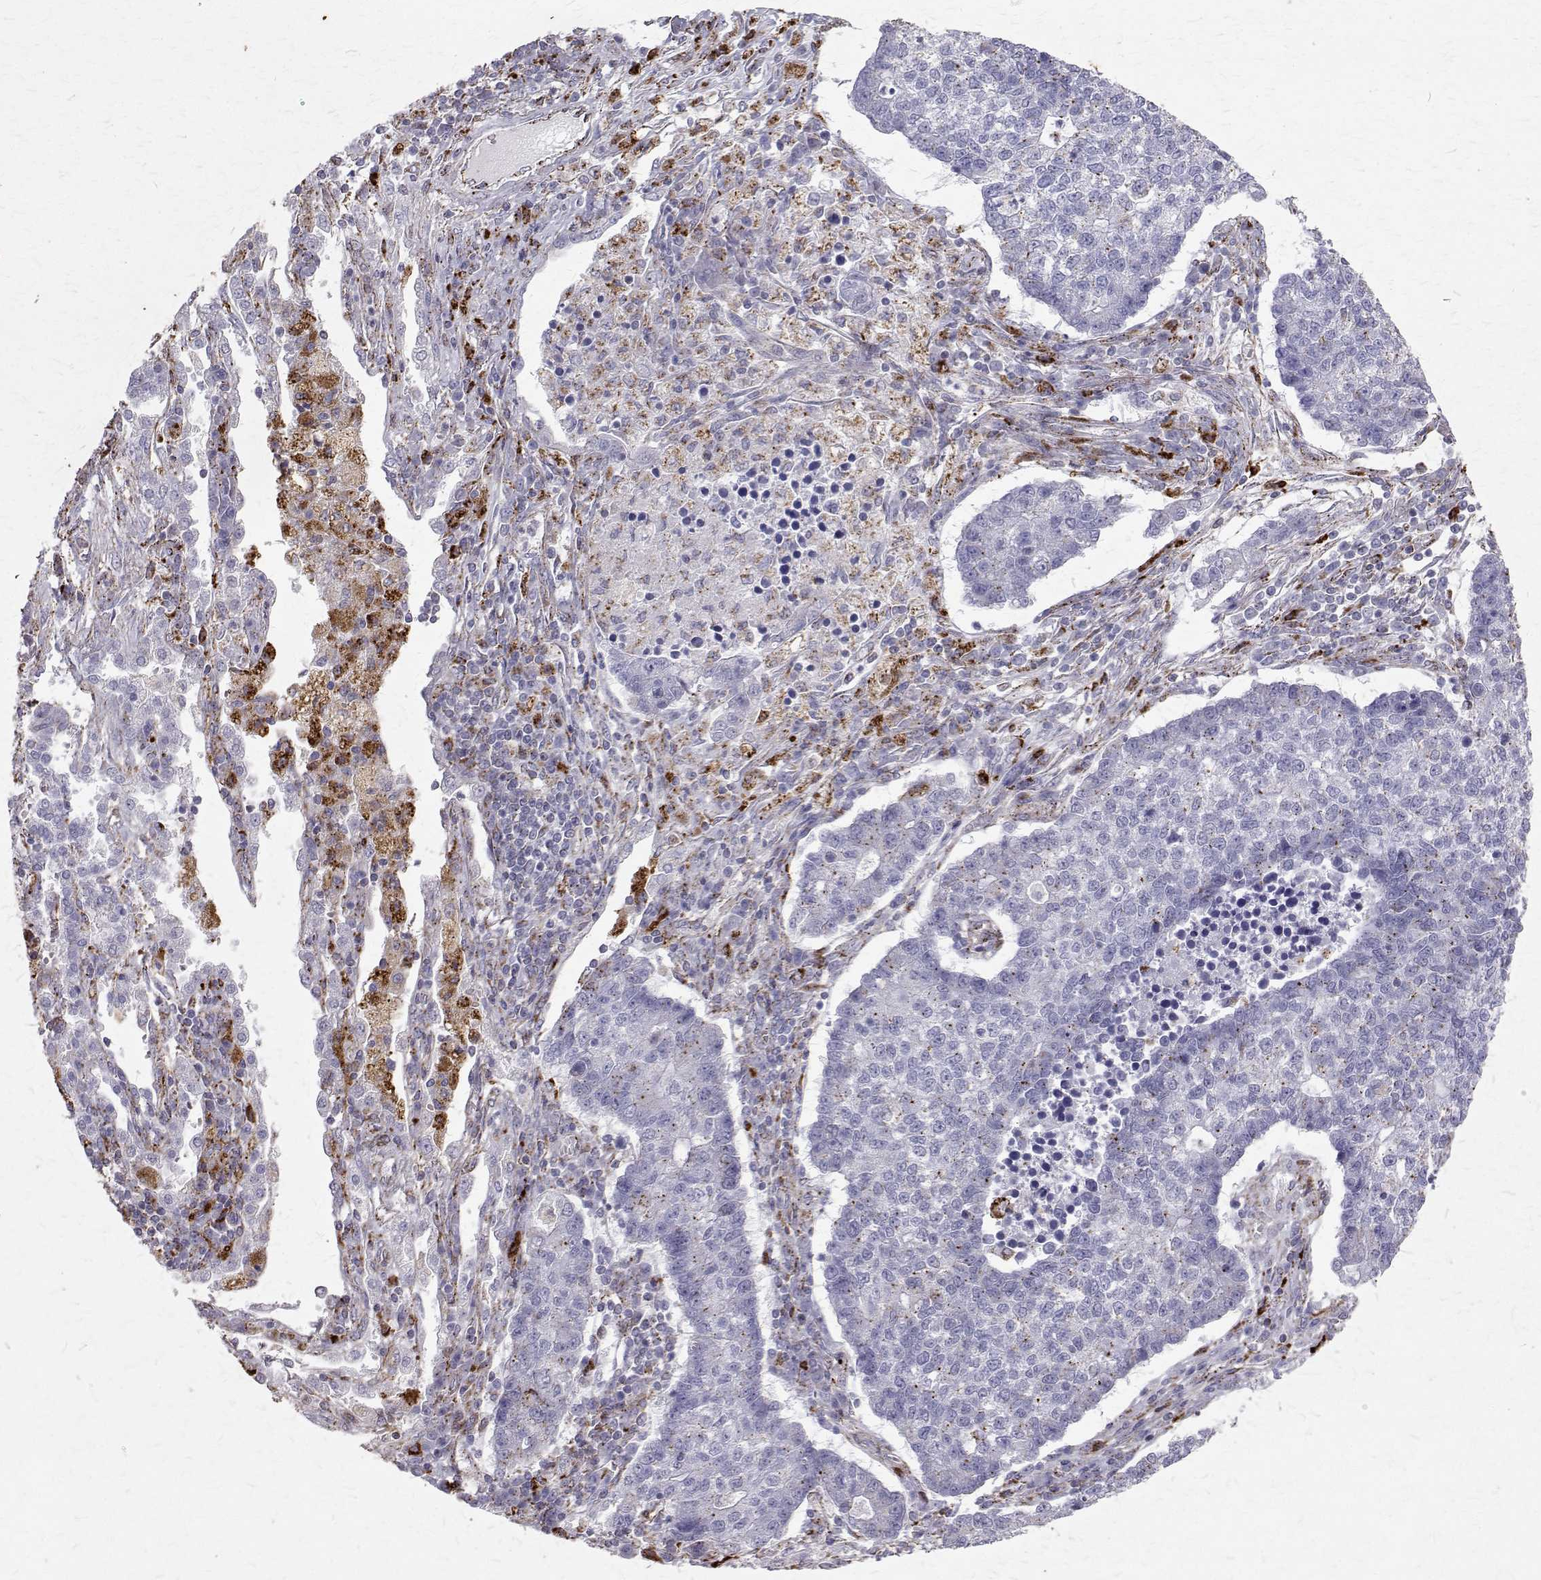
{"staining": {"intensity": "negative", "quantity": "none", "location": "none"}, "tissue": "lung cancer", "cell_type": "Tumor cells", "image_type": "cancer", "snomed": [{"axis": "morphology", "description": "Adenocarcinoma, NOS"}, {"axis": "topography", "description": "Lung"}], "caption": "IHC photomicrograph of neoplastic tissue: lung adenocarcinoma stained with DAB (3,3'-diaminobenzidine) displays no significant protein expression in tumor cells. (Stains: DAB IHC with hematoxylin counter stain, Microscopy: brightfield microscopy at high magnification).", "gene": "TPP1", "patient": {"sex": "male", "age": 57}}